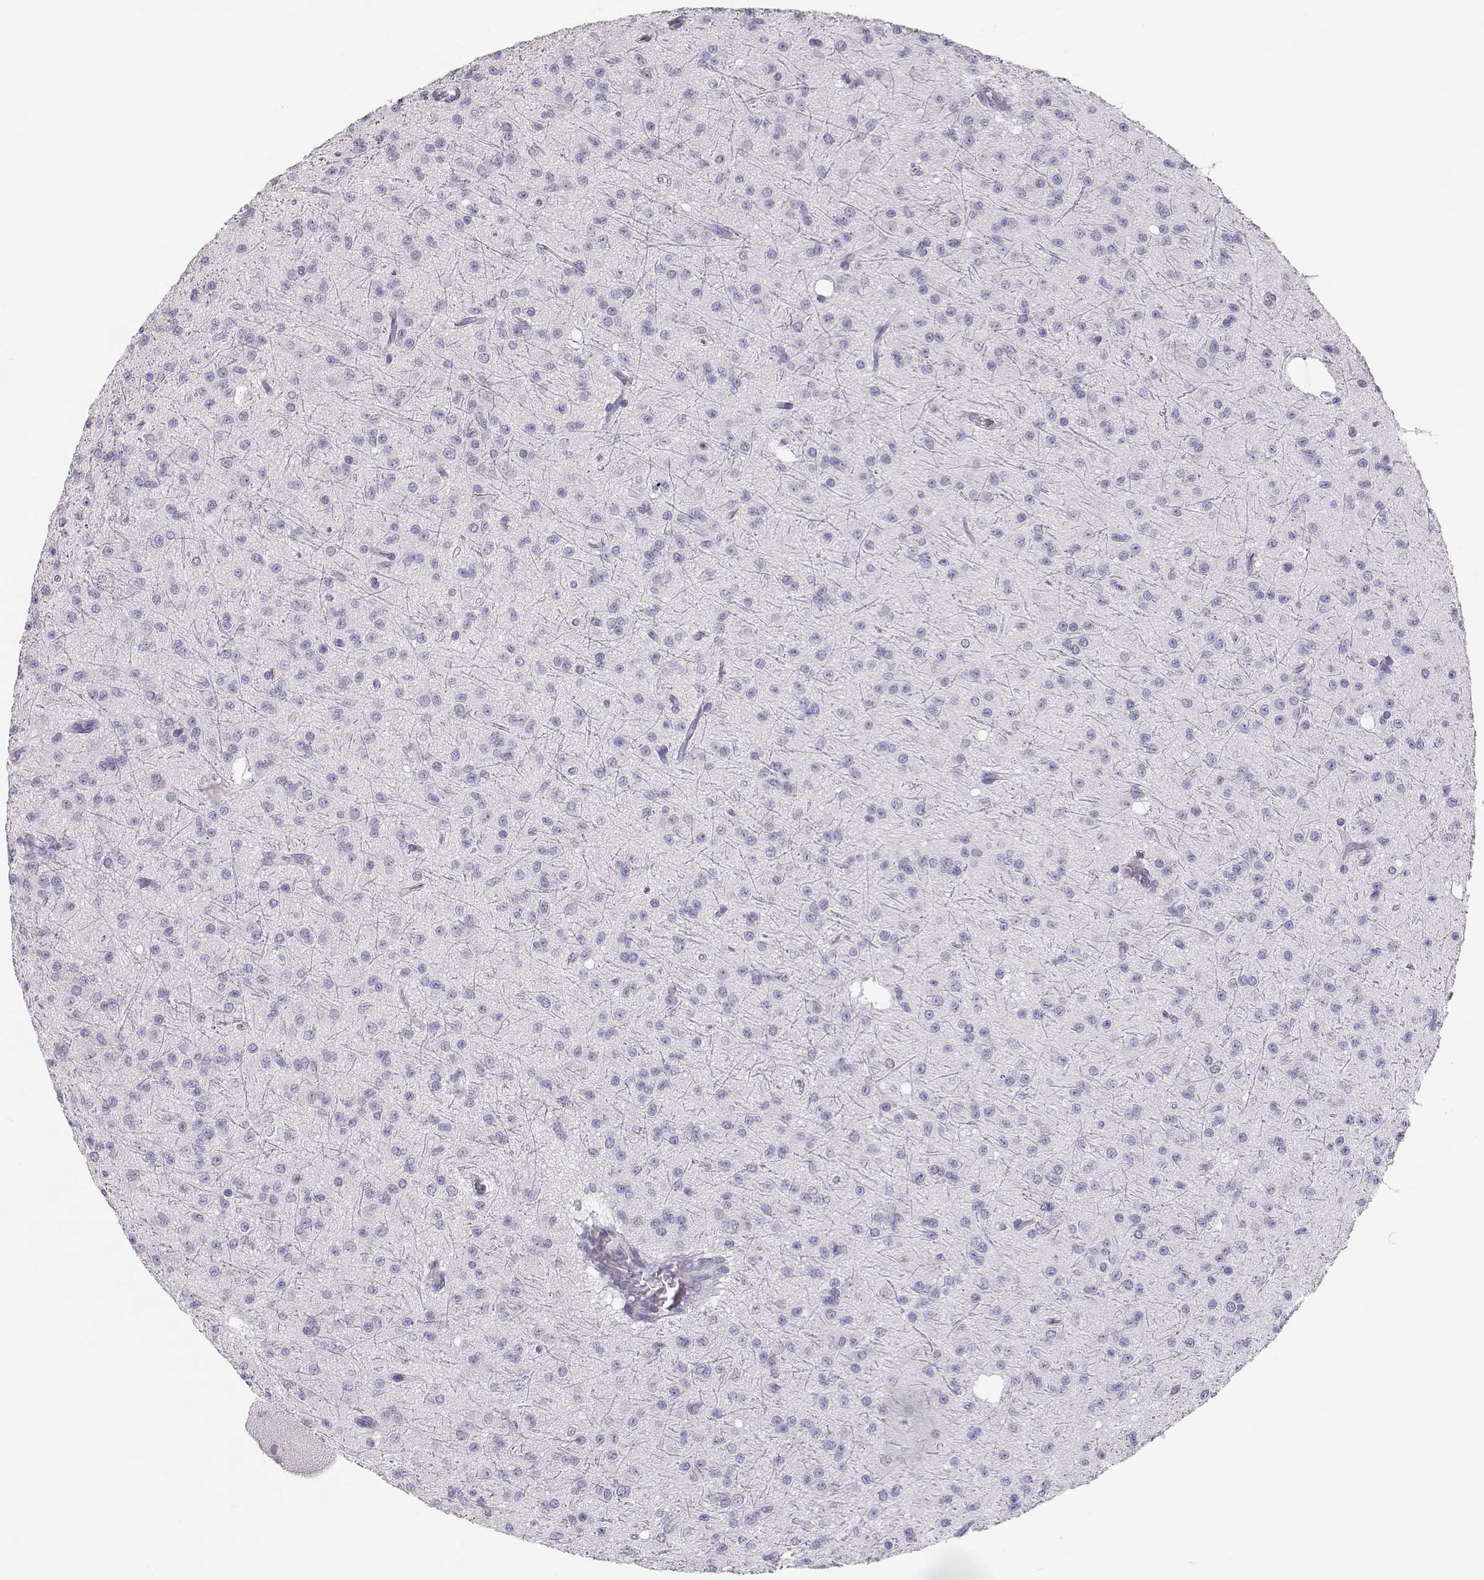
{"staining": {"intensity": "negative", "quantity": "none", "location": "none"}, "tissue": "glioma", "cell_type": "Tumor cells", "image_type": "cancer", "snomed": [{"axis": "morphology", "description": "Glioma, malignant, Low grade"}, {"axis": "topography", "description": "Brain"}], "caption": "This histopathology image is of malignant low-grade glioma stained with IHC to label a protein in brown with the nuclei are counter-stained blue. There is no positivity in tumor cells. (DAB immunohistochemistry (IHC), high magnification).", "gene": "LEPR", "patient": {"sex": "male", "age": 27}}